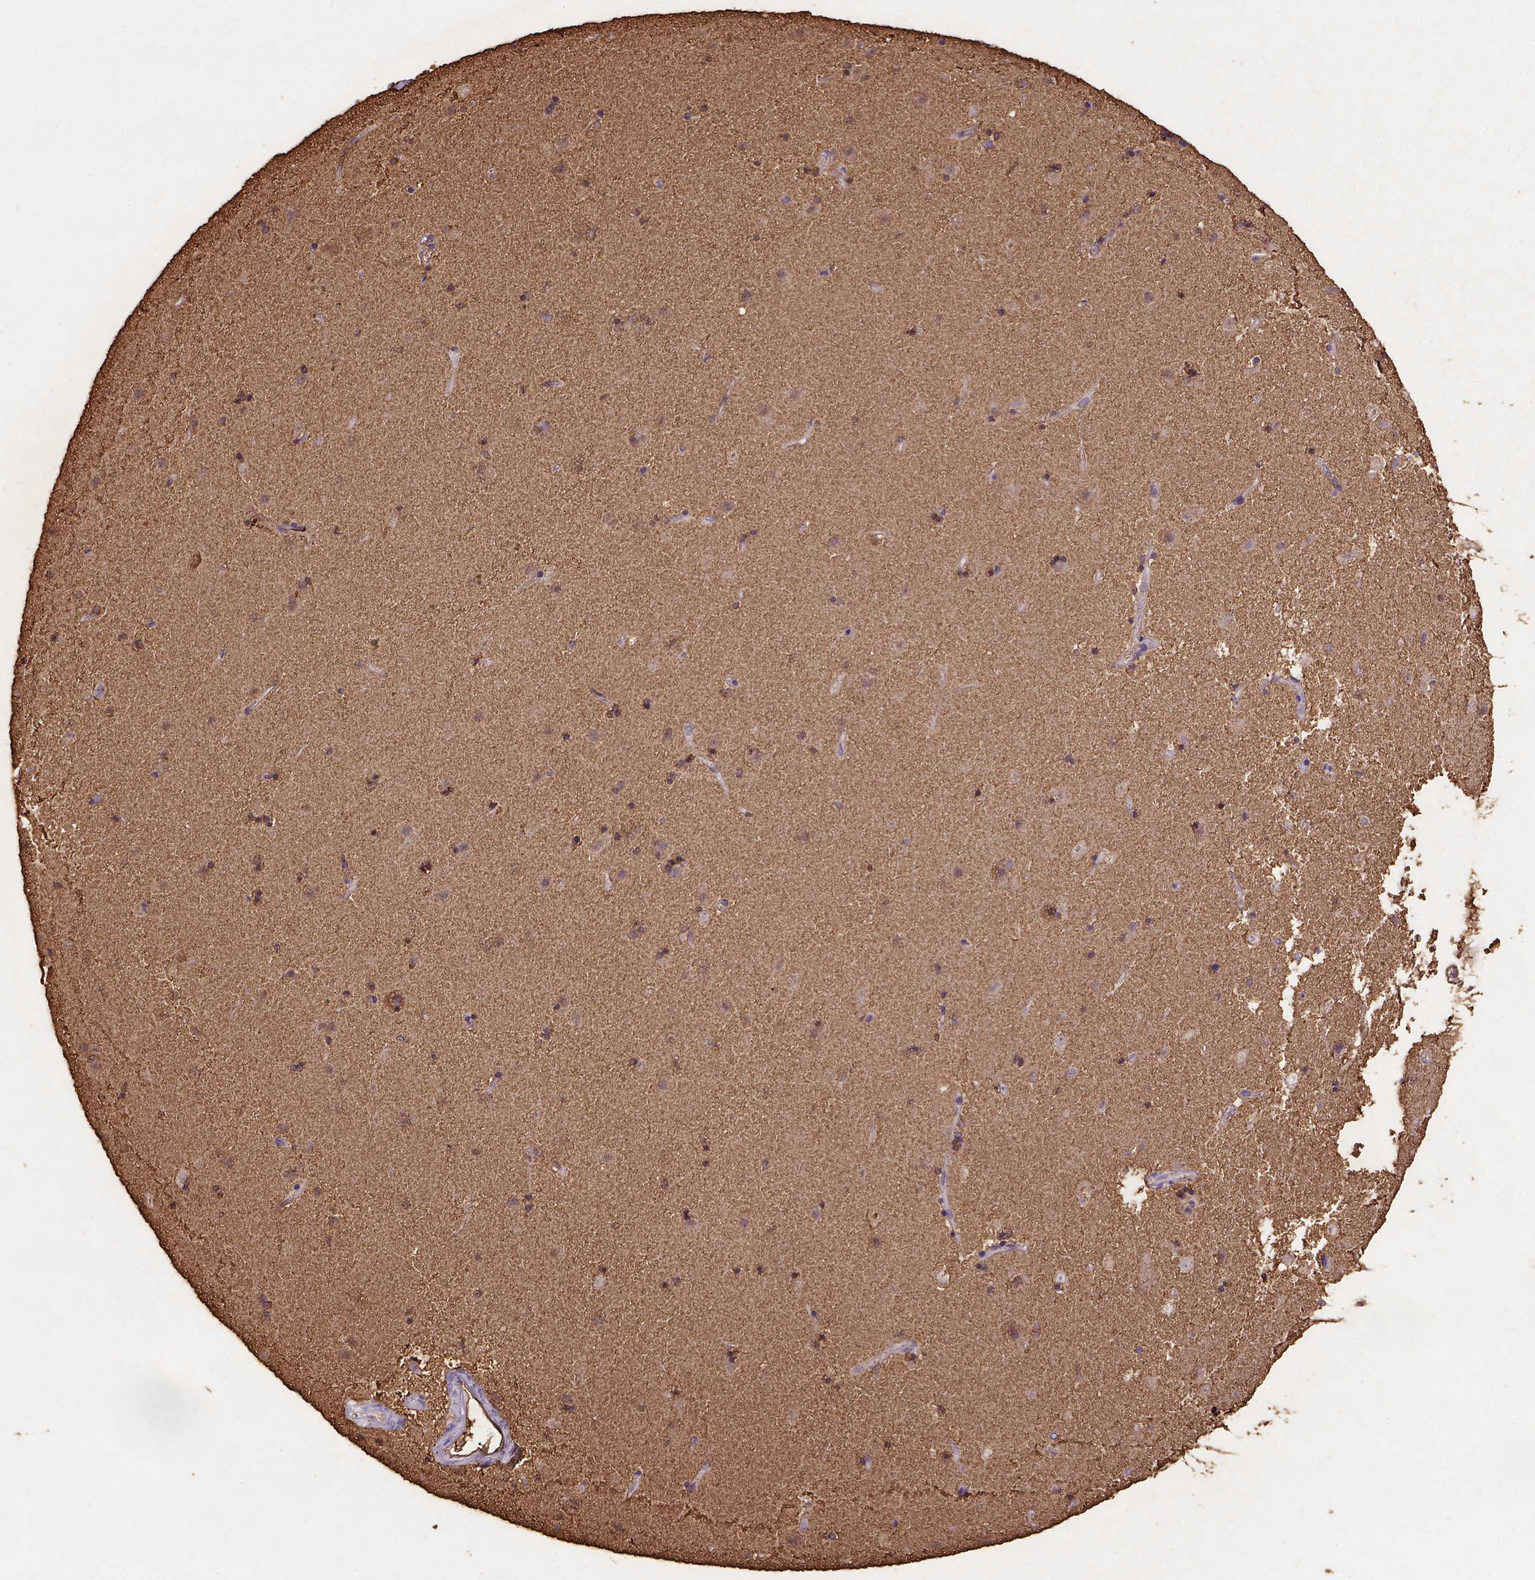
{"staining": {"intensity": "strong", "quantity": ">75%", "location": "cytoplasmic/membranous,nuclear"}, "tissue": "caudate", "cell_type": "Glial cells", "image_type": "normal", "snomed": [{"axis": "morphology", "description": "Normal tissue, NOS"}, {"axis": "topography", "description": "Lateral ventricle wall"}], "caption": "Caudate stained with a brown dye exhibits strong cytoplasmic/membranous,nuclear positive positivity in approximately >75% of glial cells.", "gene": "B3GAT1", "patient": {"sex": "female", "age": 71}}